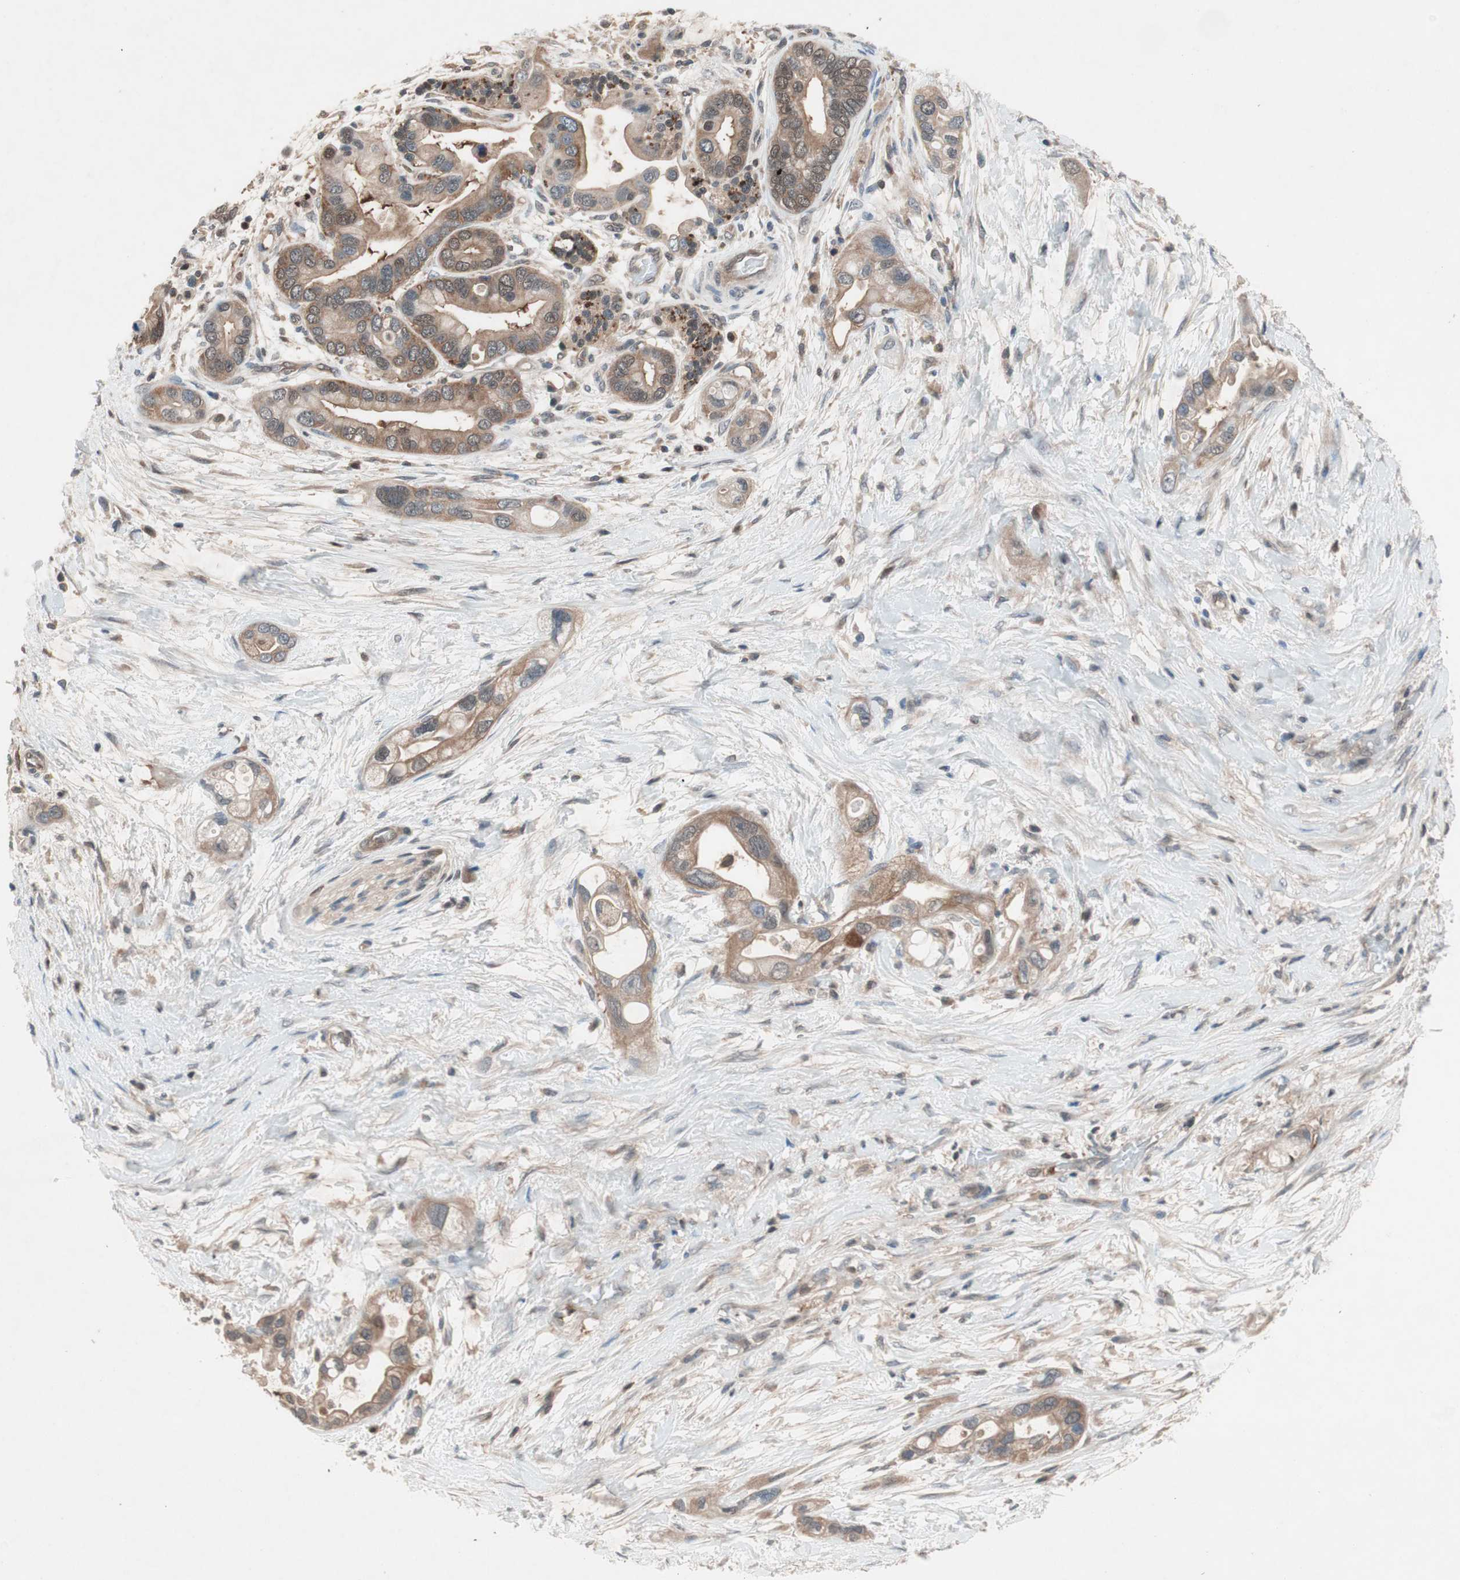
{"staining": {"intensity": "moderate", "quantity": ">75%", "location": "cytoplasmic/membranous"}, "tissue": "pancreatic cancer", "cell_type": "Tumor cells", "image_type": "cancer", "snomed": [{"axis": "morphology", "description": "Adenocarcinoma, NOS"}, {"axis": "topography", "description": "Pancreas"}], "caption": "Immunohistochemistry (IHC) of pancreatic cancer displays medium levels of moderate cytoplasmic/membranous positivity in about >75% of tumor cells.", "gene": "GALT", "patient": {"sex": "female", "age": 77}}